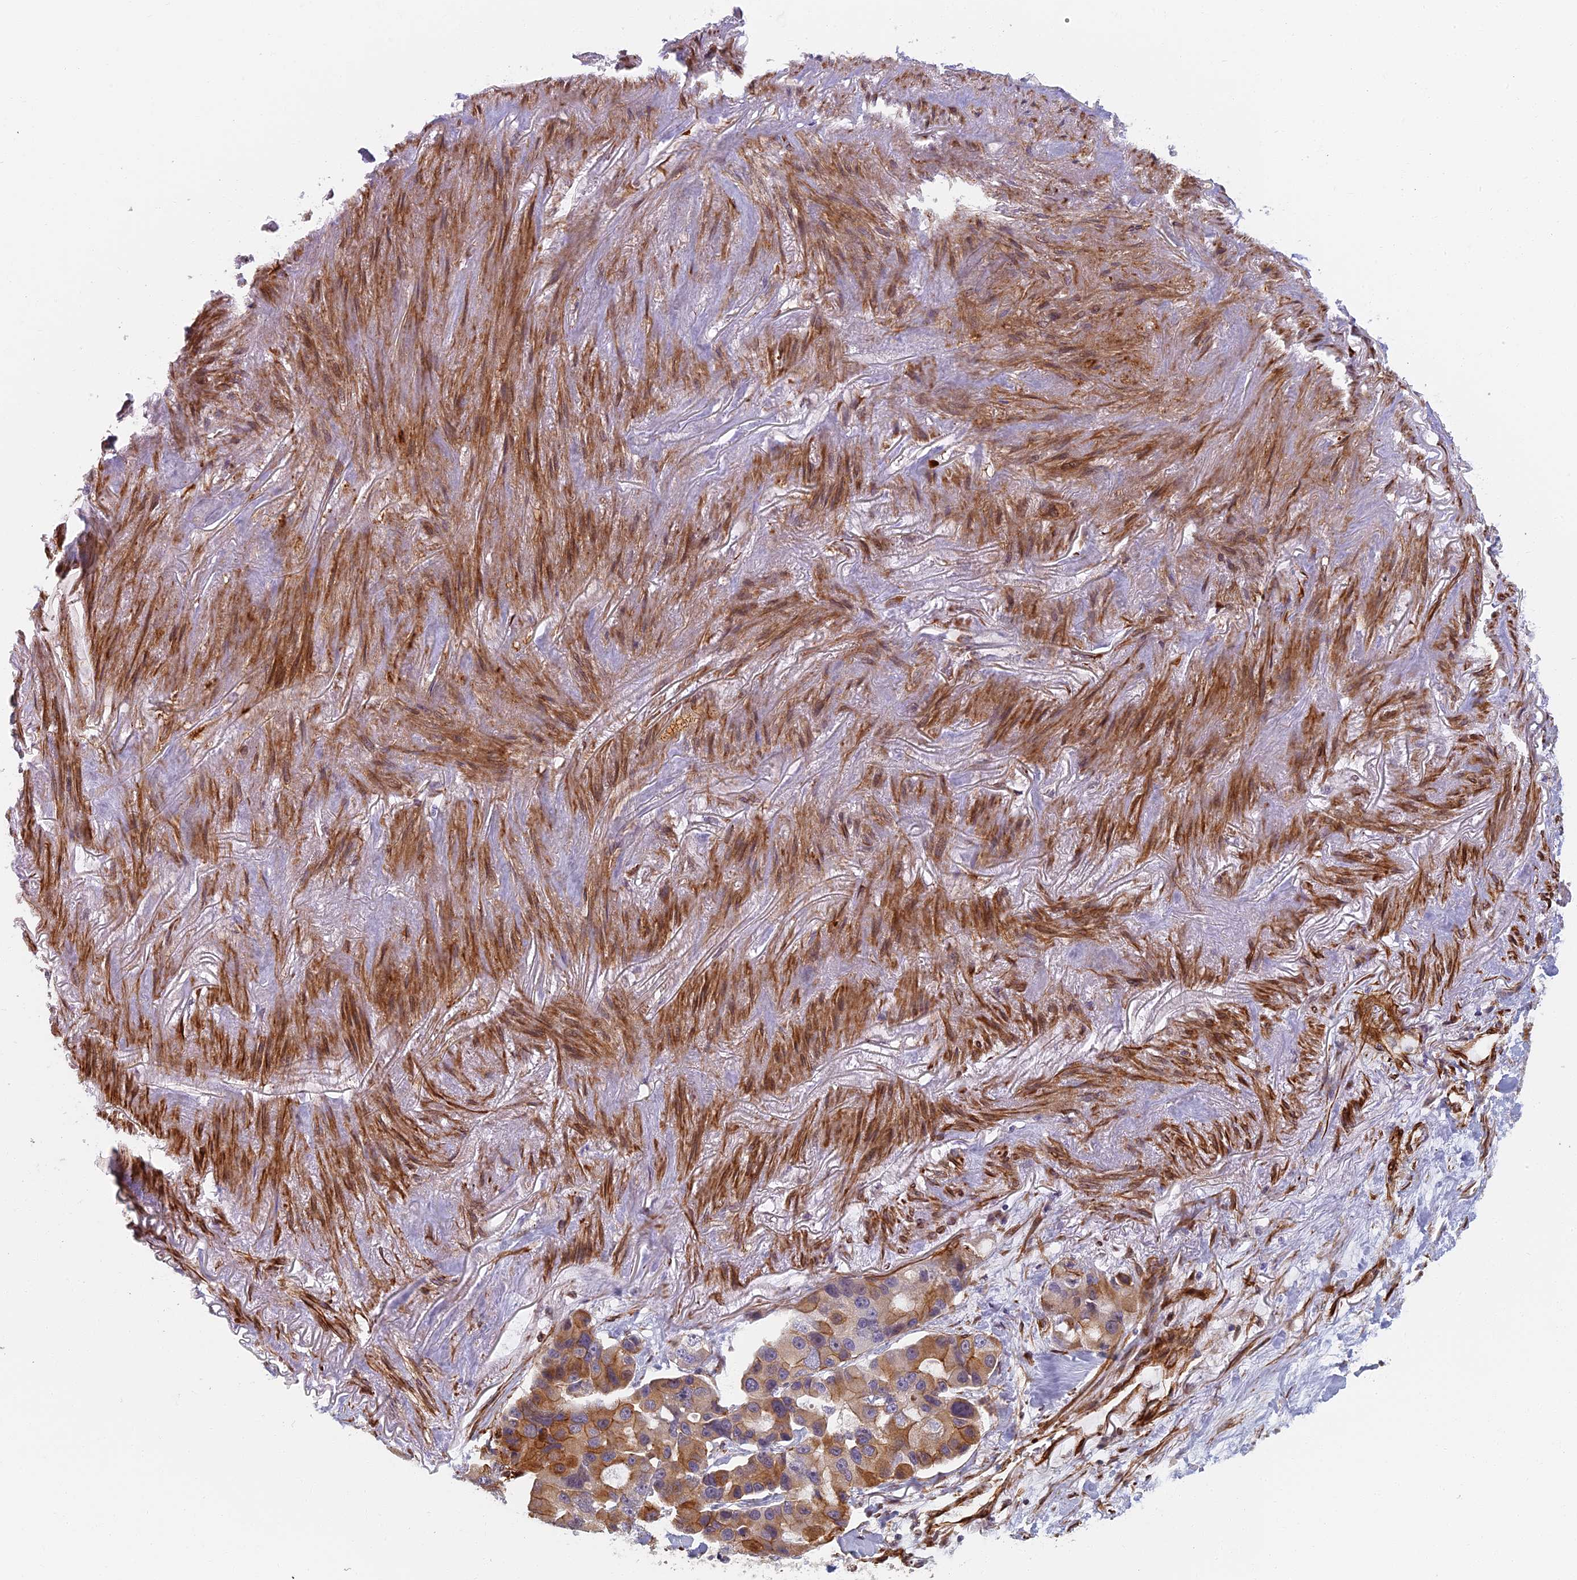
{"staining": {"intensity": "moderate", "quantity": "25%-75%", "location": "cytoplasmic/membranous"}, "tissue": "lung cancer", "cell_type": "Tumor cells", "image_type": "cancer", "snomed": [{"axis": "morphology", "description": "Adenocarcinoma, NOS"}, {"axis": "topography", "description": "Lung"}], "caption": "Lung adenocarcinoma was stained to show a protein in brown. There is medium levels of moderate cytoplasmic/membranous expression in approximately 25%-75% of tumor cells.", "gene": "ABCB10", "patient": {"sex": "female", "age": 54}}